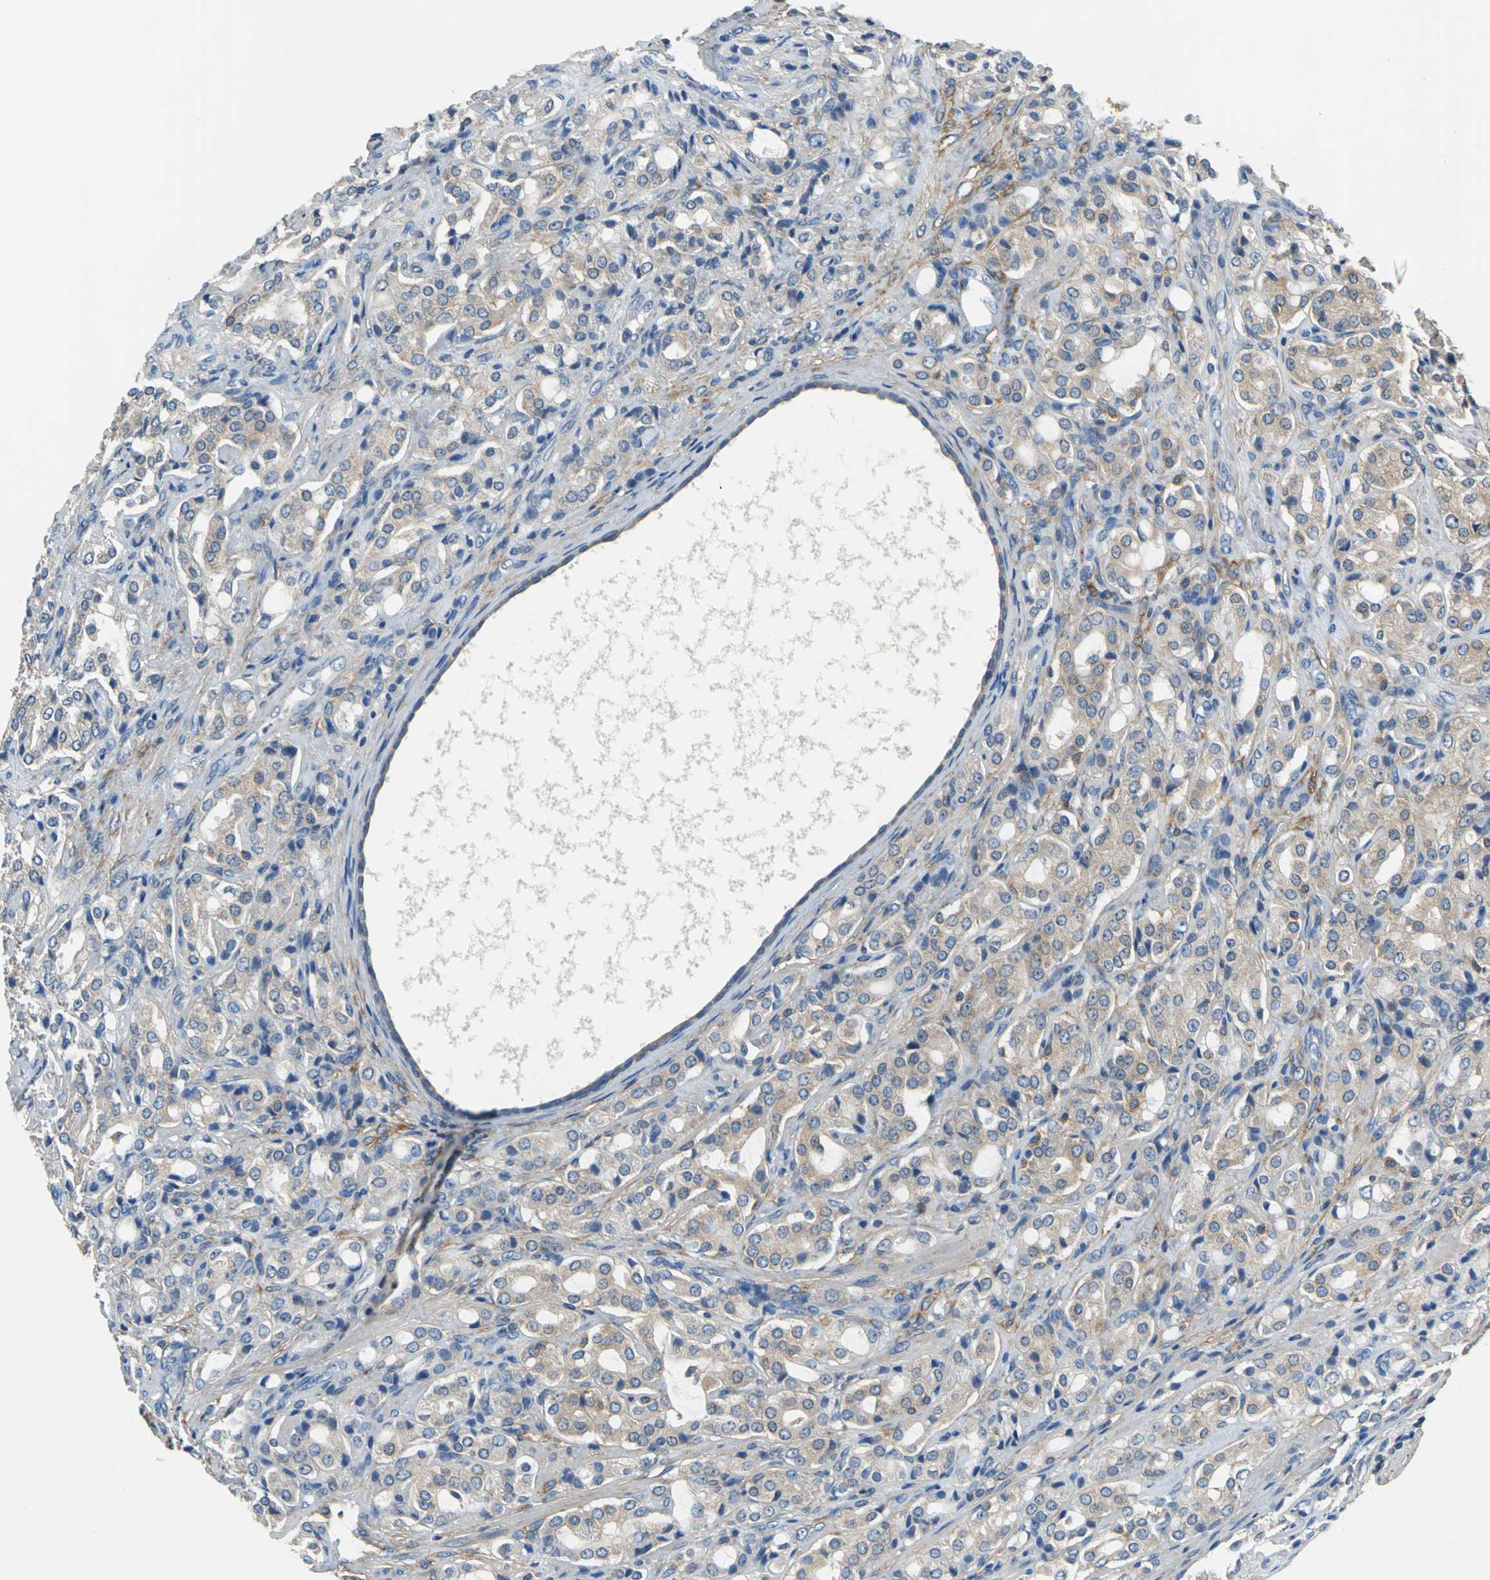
{"staining": {"intensity": "weak", "quantity": "25%-75%", "location": "cytoplasmic/membranous"}, "tissue": "prostate cancer", "cell_type": "Tumor cells", "image_type": "cancer", "snomed": [{"axis": "morphology", "description": "Adenocarcinoma, High grade"}, {"axis": "topography", "description": "Prostate"}], "caption": "Brown immunohistochemical staining in human prostate cancer displays weak cytoplasmic/membranous staining in about 25%-75% of tumor cells.", "gene": "PRKCA", "patient": {"sex": "male", "age": 72}}